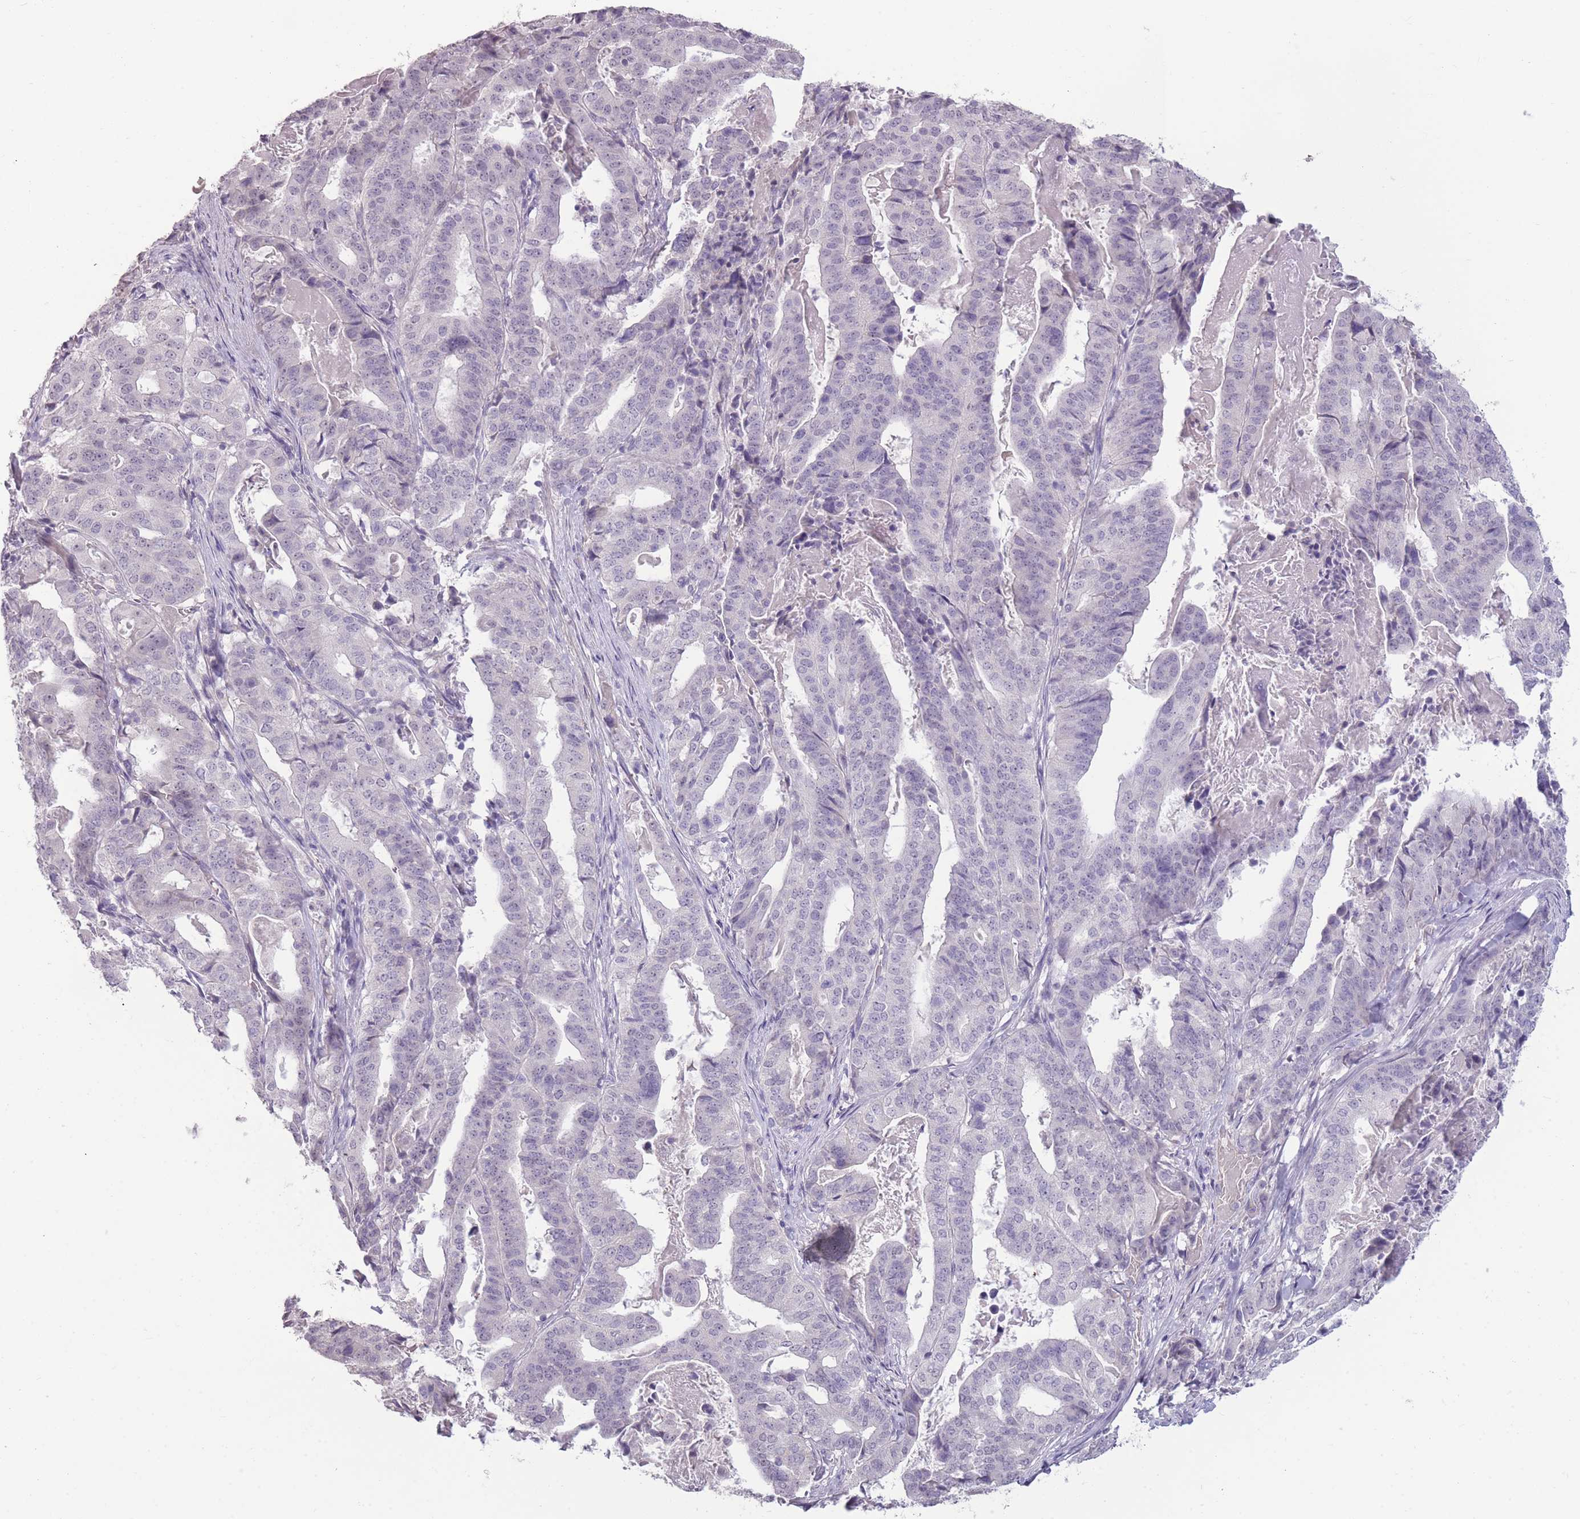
{"staining": {"intensity": "negative", "quantity": "none", "location": "none"}, "tissue": "stomach cancer", "cell_type": "Tumor cells", "image_type": "cancer", "snomed": [{"axis": "morphology", "description": "Adenocarcinoma, NOS"}, {"axis": "topography", "description": "Stomach"}], "caption": "Histopathology image shows no protein staining in tumor cells of adenocarcinoma (stomach) tissue.", "gene": "ZBTB24", "patient": {"sex": "male", "age": 48}}